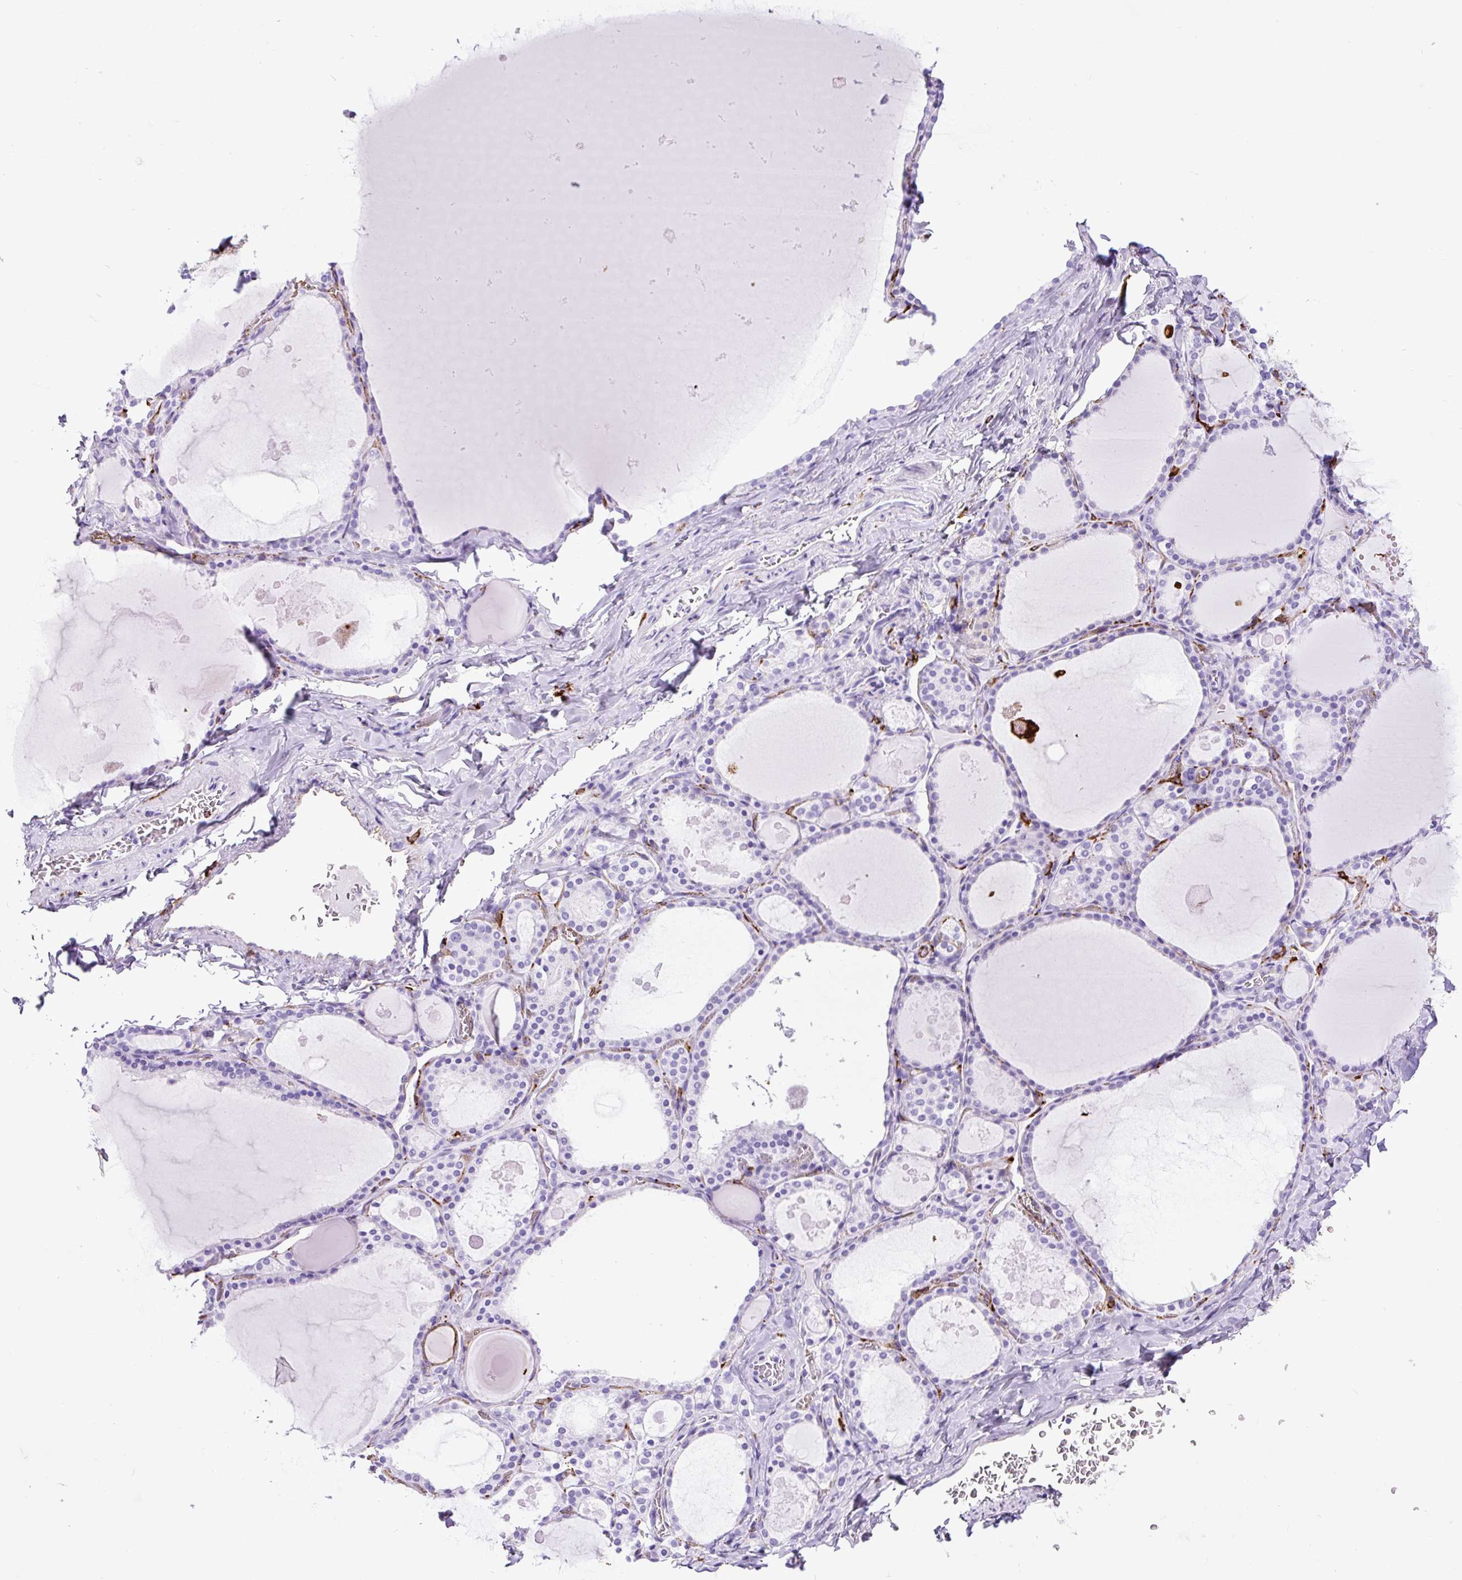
{"staining": {"intensity": "negative", "quantity": "none", "location": "none"}, "tissue": "thyroid gland", "cell_type": "Glandular cells", "image_type": "normal", "snomed": [{"axis": "morphology", "description": "Normal tissue, NOS"}, {"axis": "topography", "description": "Thyroid gland"}], "caption": "Immunohistochemistry (IHC) image of benign human thyroid gland stained for a protein (brown), which reveals no positivity in glandular cells. The staining was performed using DAB (3,3'-diaminobenzidine) to visualize the protein expression in brown, while the nuclei were stained in blue with hematoxylin (Magnification: 20x).", "gene": "HLA", "patient": {"sex": "male", "age": 56}}